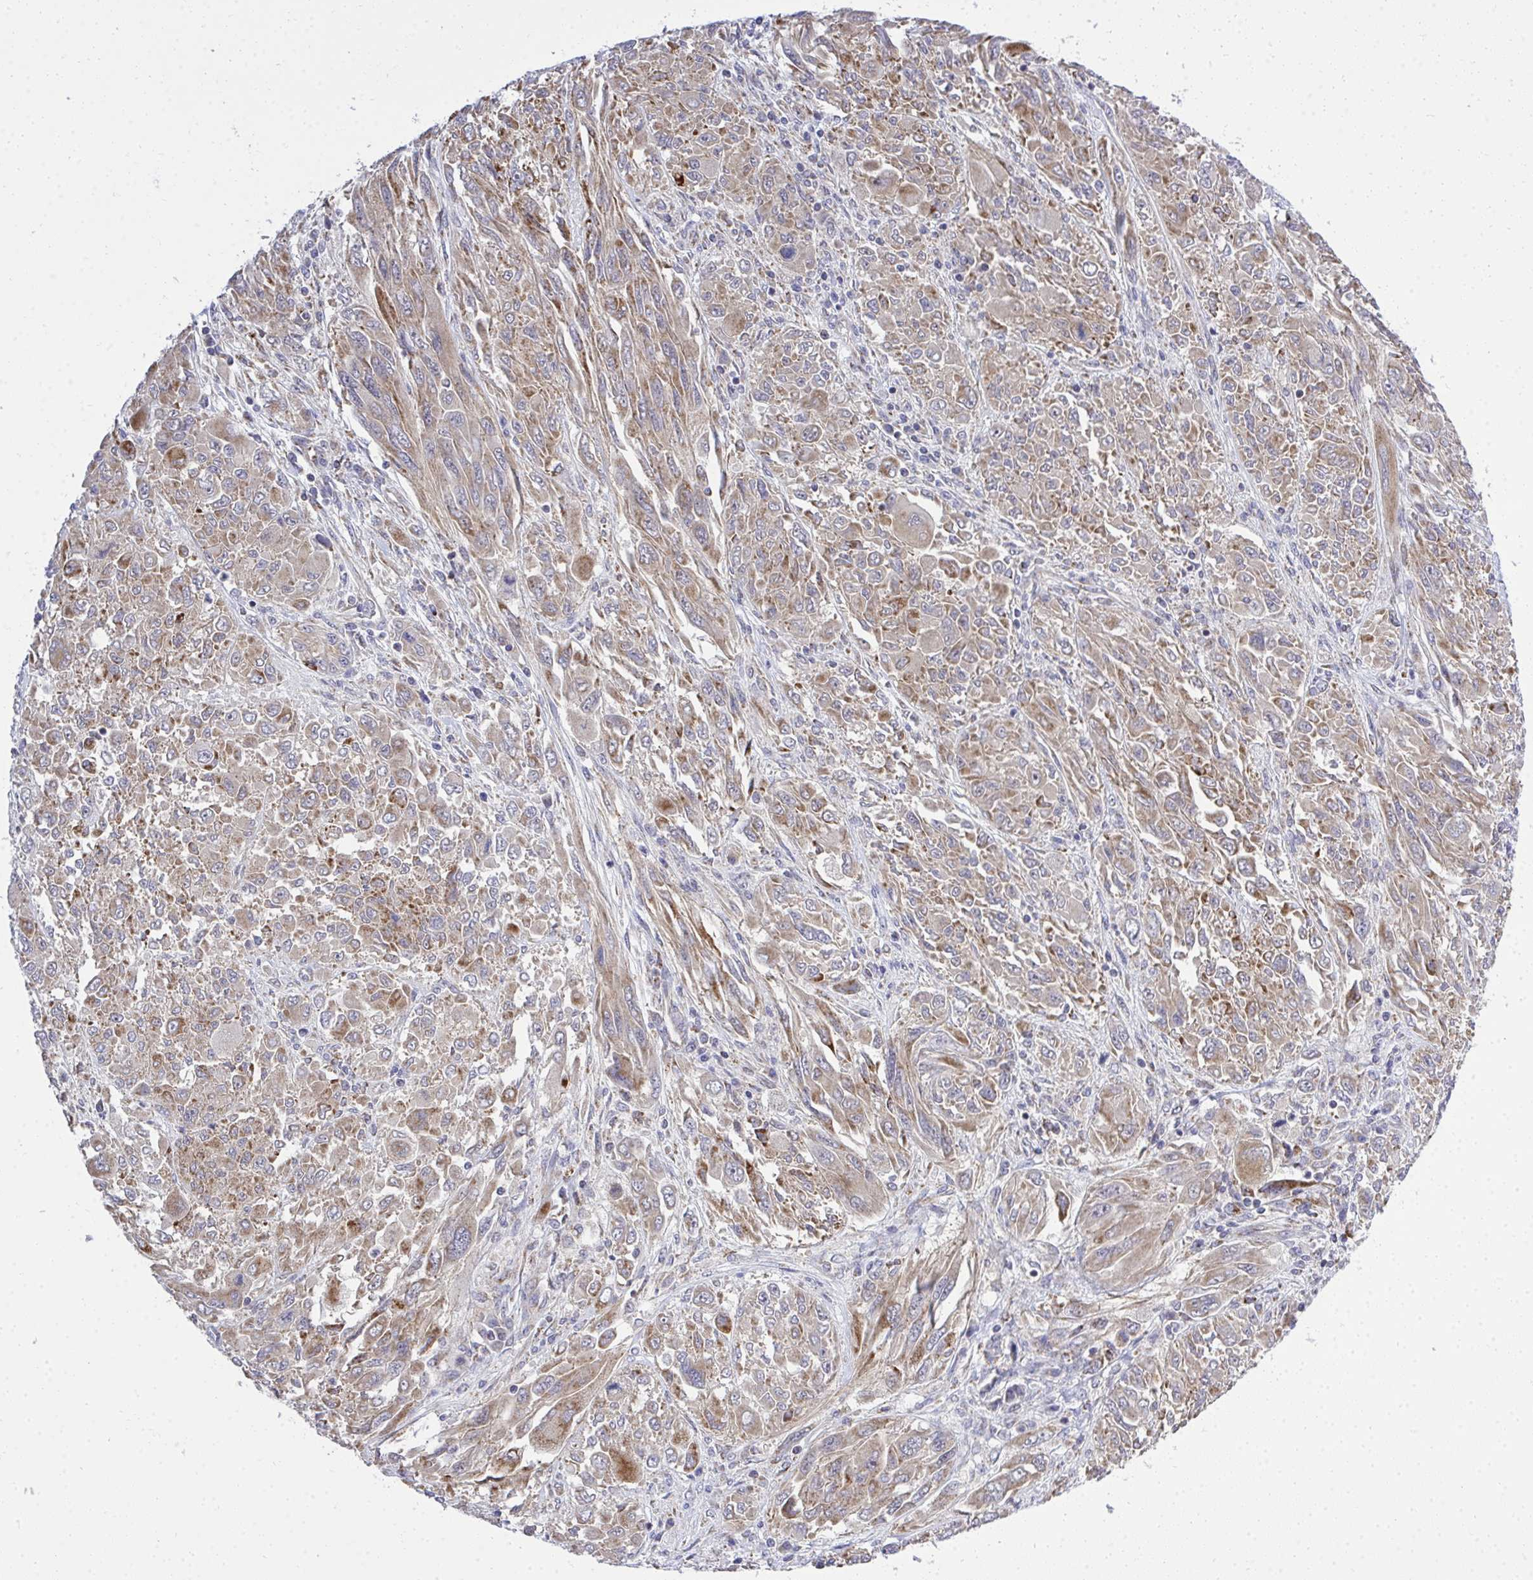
{"staining": {"intensity": "moderate", "quantity": ">75%", "location": "cytoplasmic/membranous"}, "tissue": "melanoma", "cell_type": "Tumor cells", "image_type": "cancer", "snomed": [{"axis": "morphology", "description": "Malignant melanoma, NOS"}, {"axis": "topography", "description": "Skin"}], "caption": "Human malignant melanoma stained with a brown dye displays moderate cytoplasmic/membranous positive expression in about >75% of tumor cells.", "gene": "XAF1", "patient": {"sex": "female", "age": 91}}